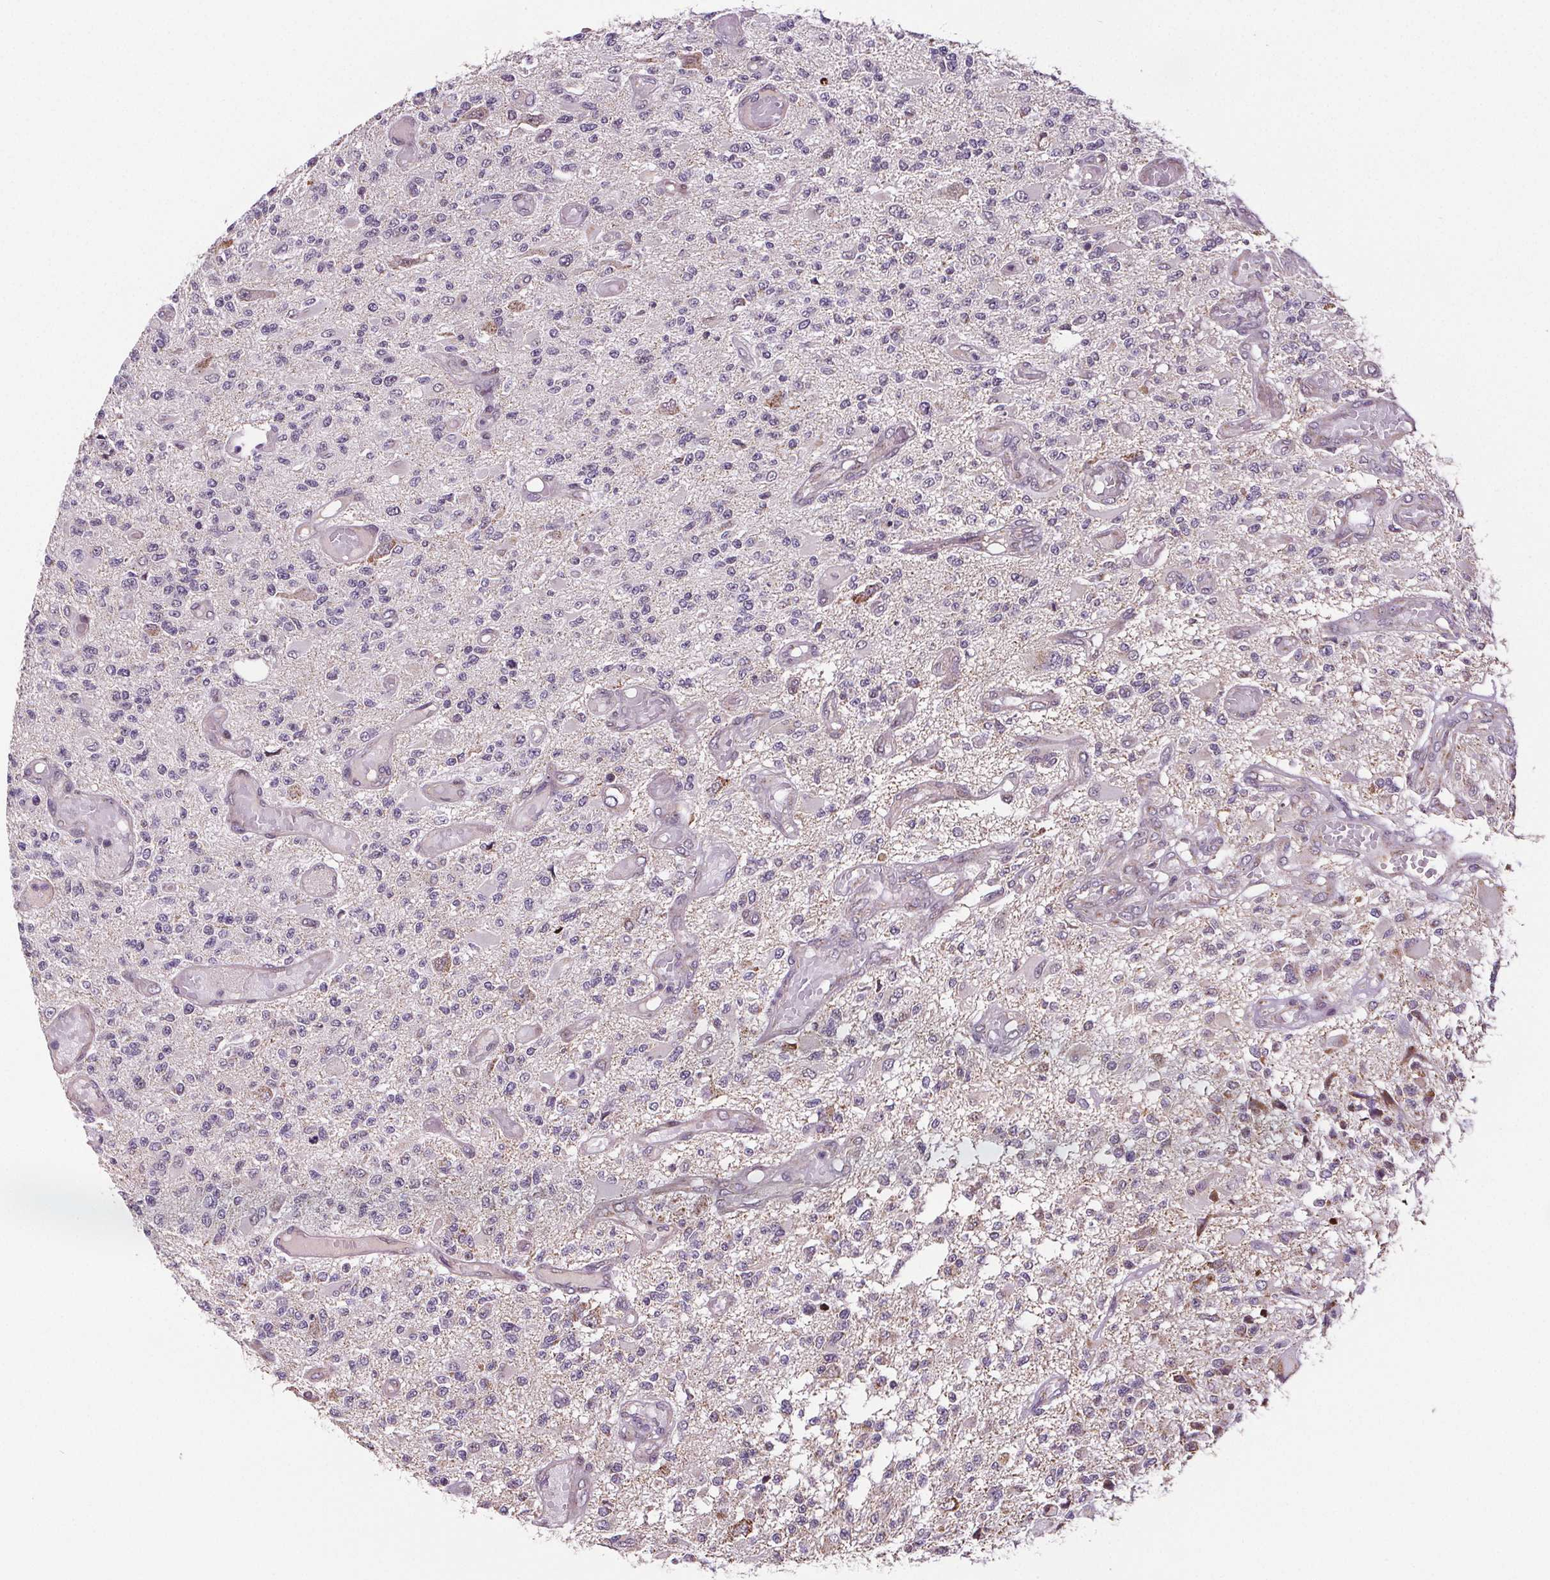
{"staining": {"intensity": "negative", "quantity": "none", "location": "none"}, "tissue": "glioma", "cell_type": "Tumor cells", "image_type": "cancer", "snomed": [{"axis": "morphology", "description": "Glioma, malignant, High grade"}, {"axis": "topography", "description": "Brain"}], "caption": "Photomicrograph shows no protein expression in tumor cells of malignant high-grade glioma tissue.", "gene": "SUCLA2", "patient": {"sex": "female", "age": 63}}